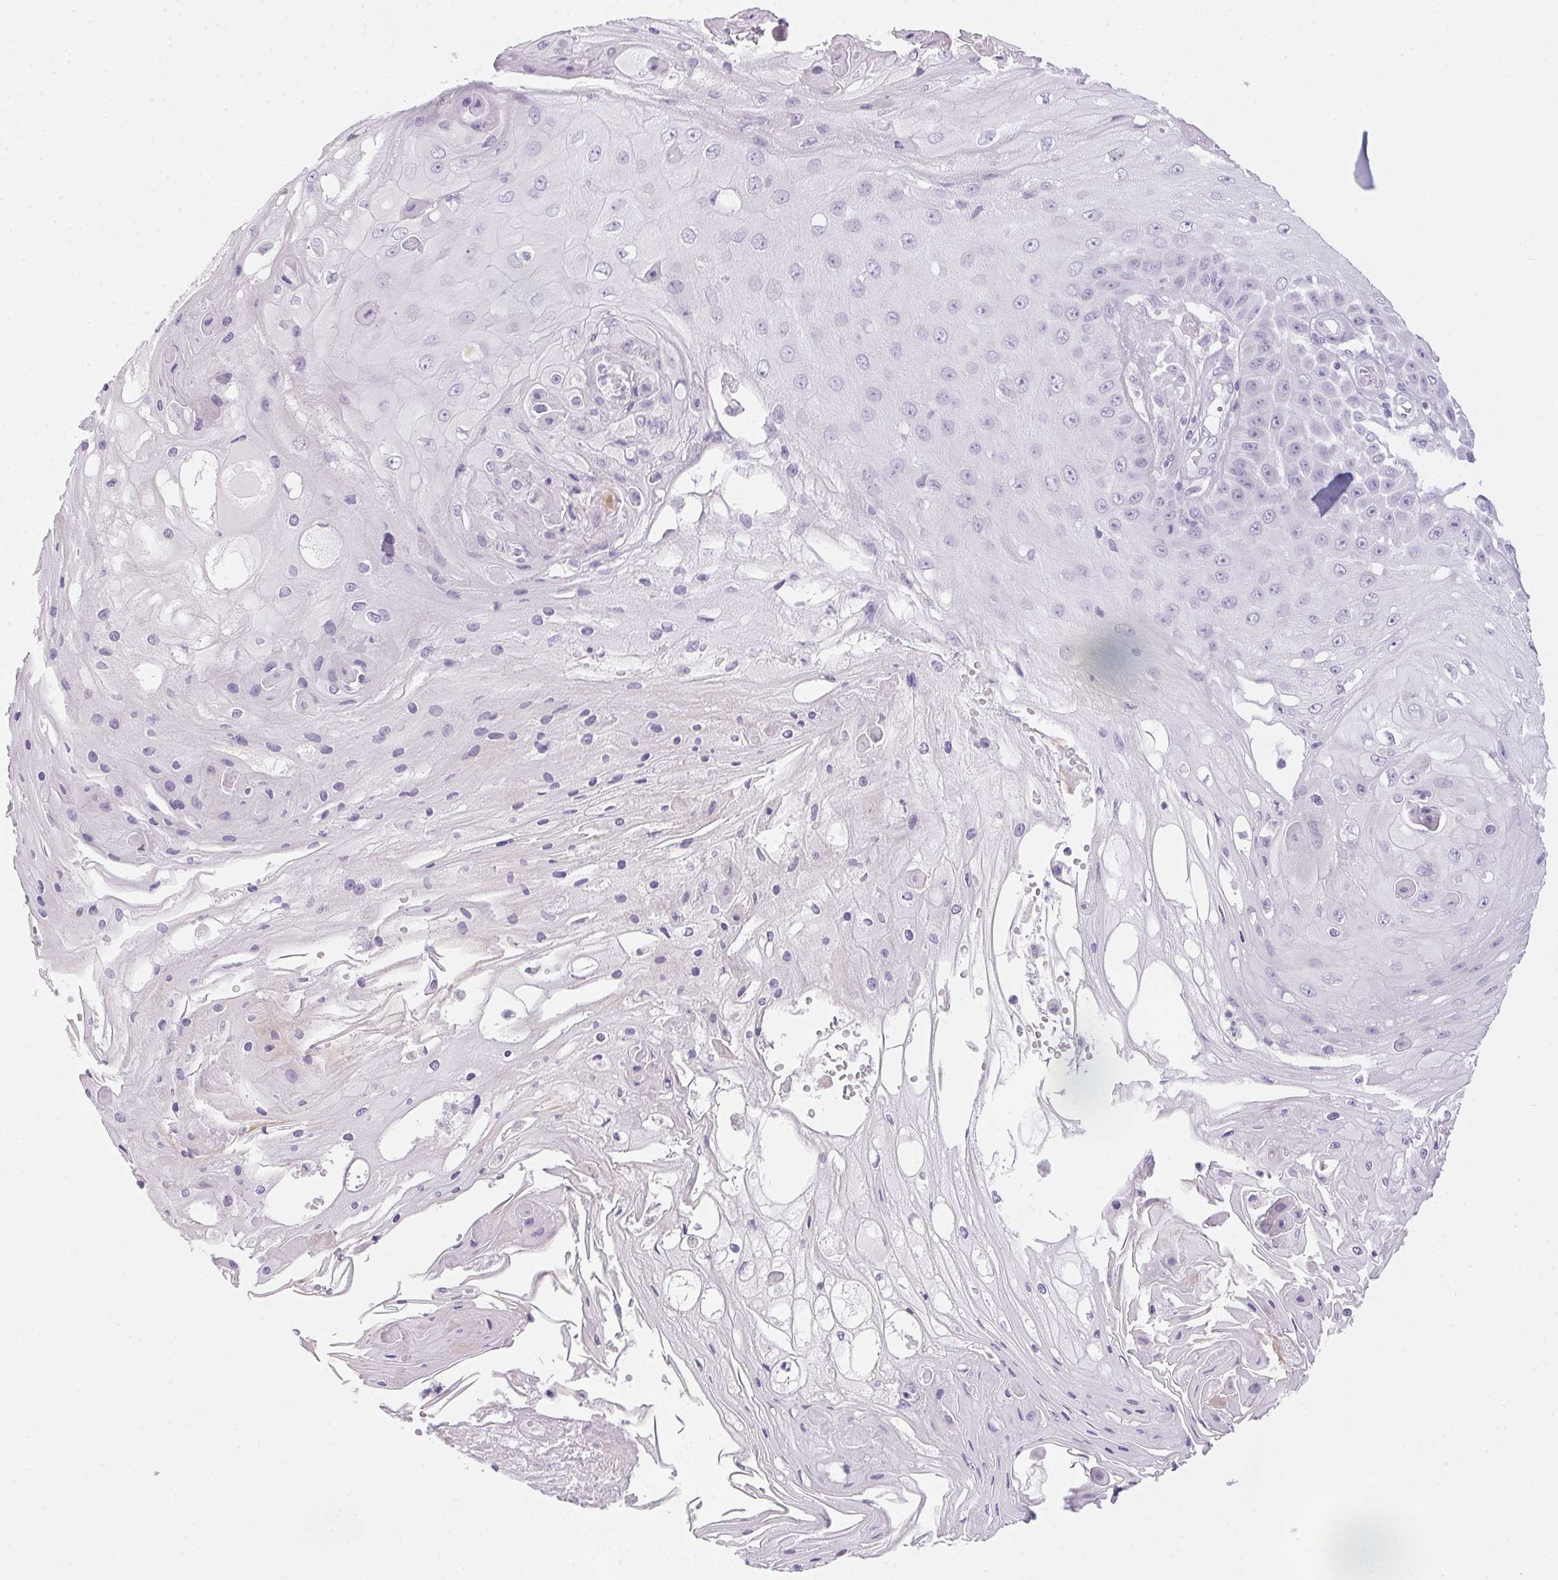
{"staining": {"intensity": "negative", "quantity": "none", "location": "none"}, "tissue": "skin cancer", "cell_type": "Tumor cells", "image_type": "cancer", "snomed": [{"axis": "morphology", "description": "Squamous cell carcinoma, NOS"}, {"axis": "topography", "description": "Skin"}], "caption": "This is an immunohistochemistry photomicrograph of human squamous cell carcinoma (skin). There is no staining in tumor cells.", "gene": "POPDC2", "patient": {"sex": "male", "age": 70}}